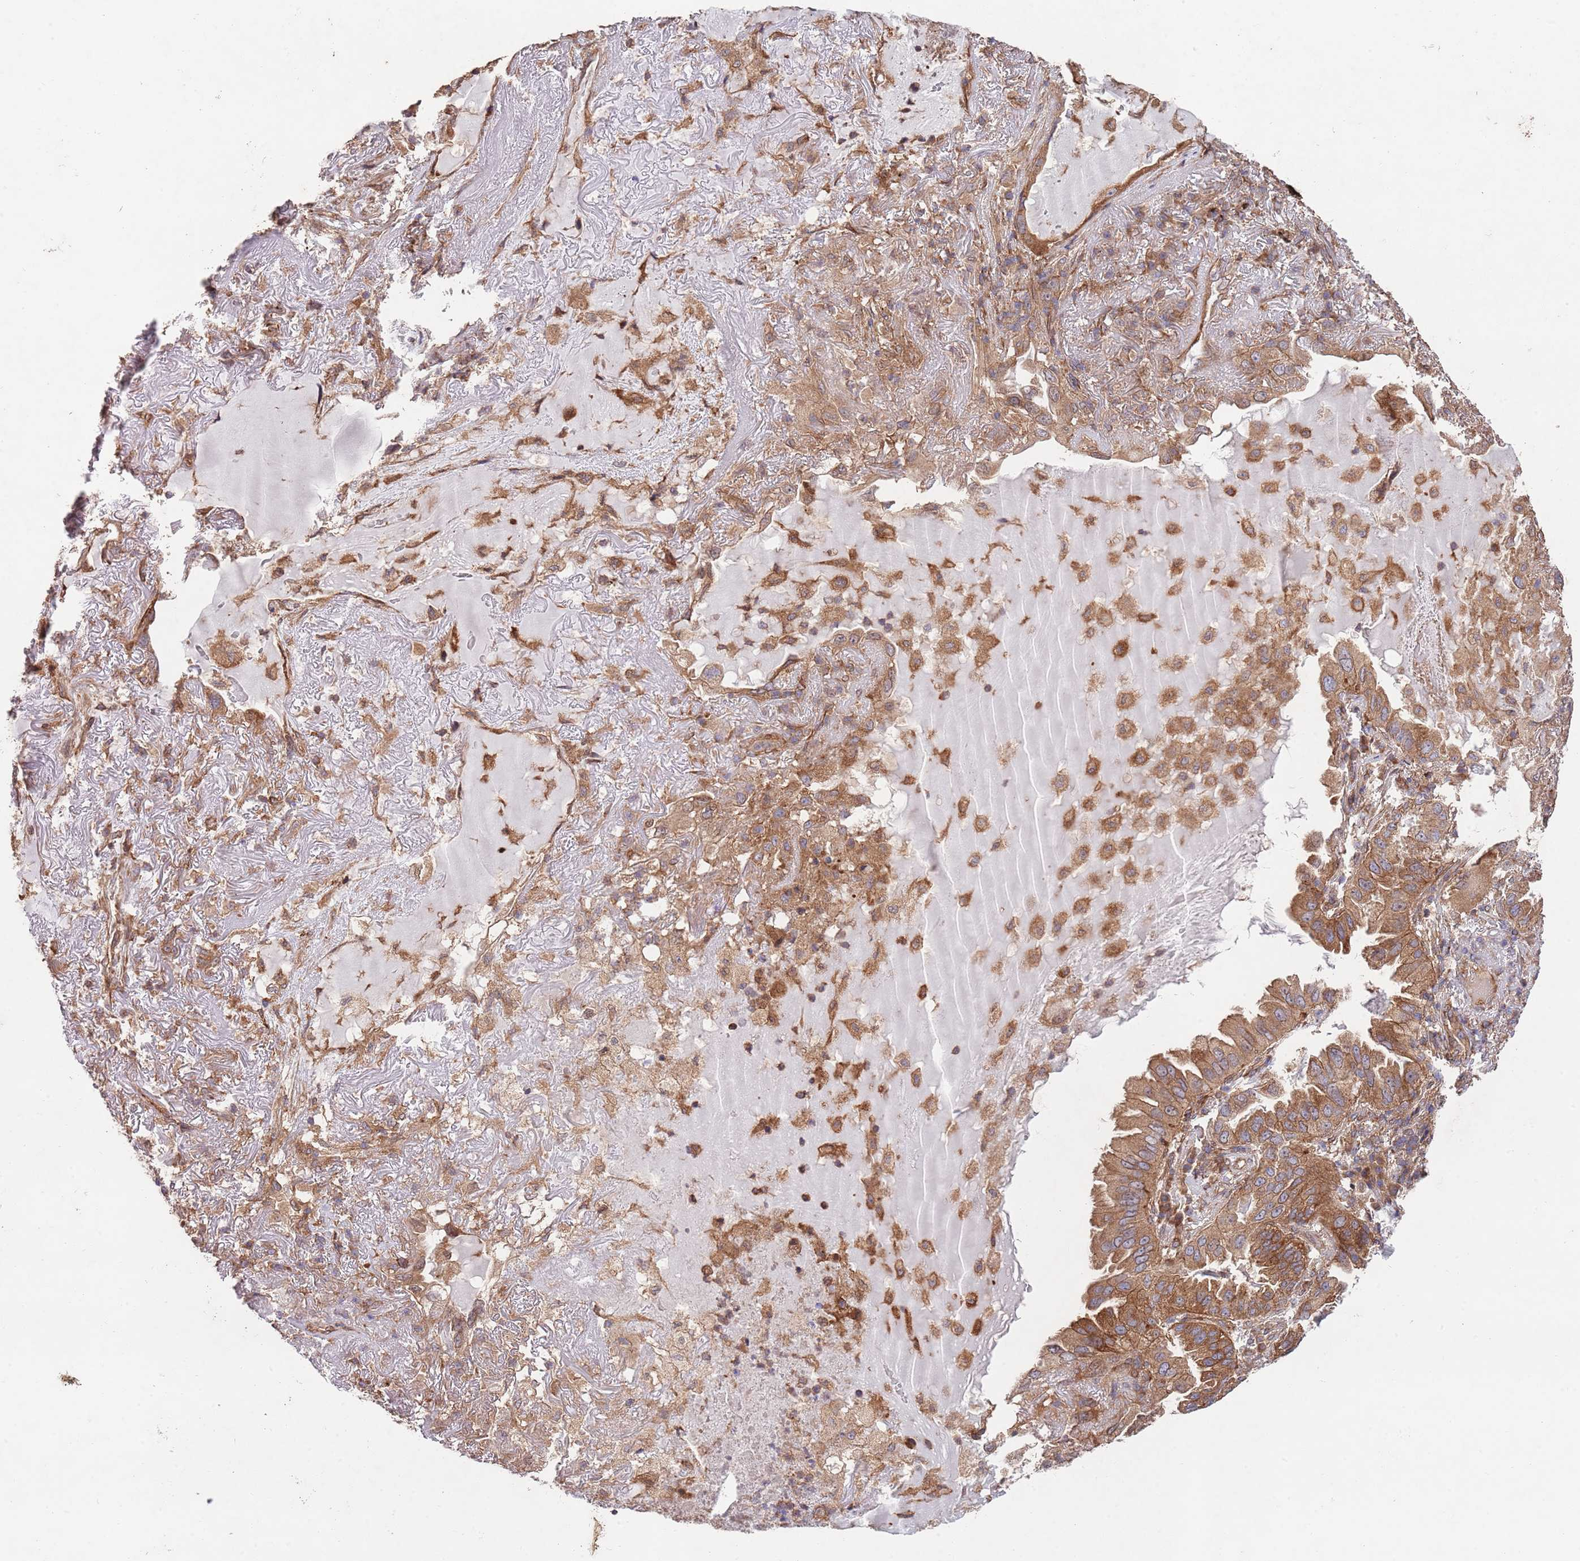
{"staining": {"intensity": "moderate", "quantity": ">75%", "location": "cytoplasmic/membranous"}, "tissue": "lung cancer", "cell_type": "Tumor cells", "image_type": "cancer", "snomed": [{"axis": "morphology", "description": "Adenocarcinoma, NOS"}, {"axis": "topography", "description": "Lung"}], "caption": "This histopathology image shows IHC staining of human lung cancer, with medium moderate cytoplasmic/membranous positivity in about >75% of tumor cells.", "gene": "RNF19B", "patient": {"sex": "female", "age": 69}}